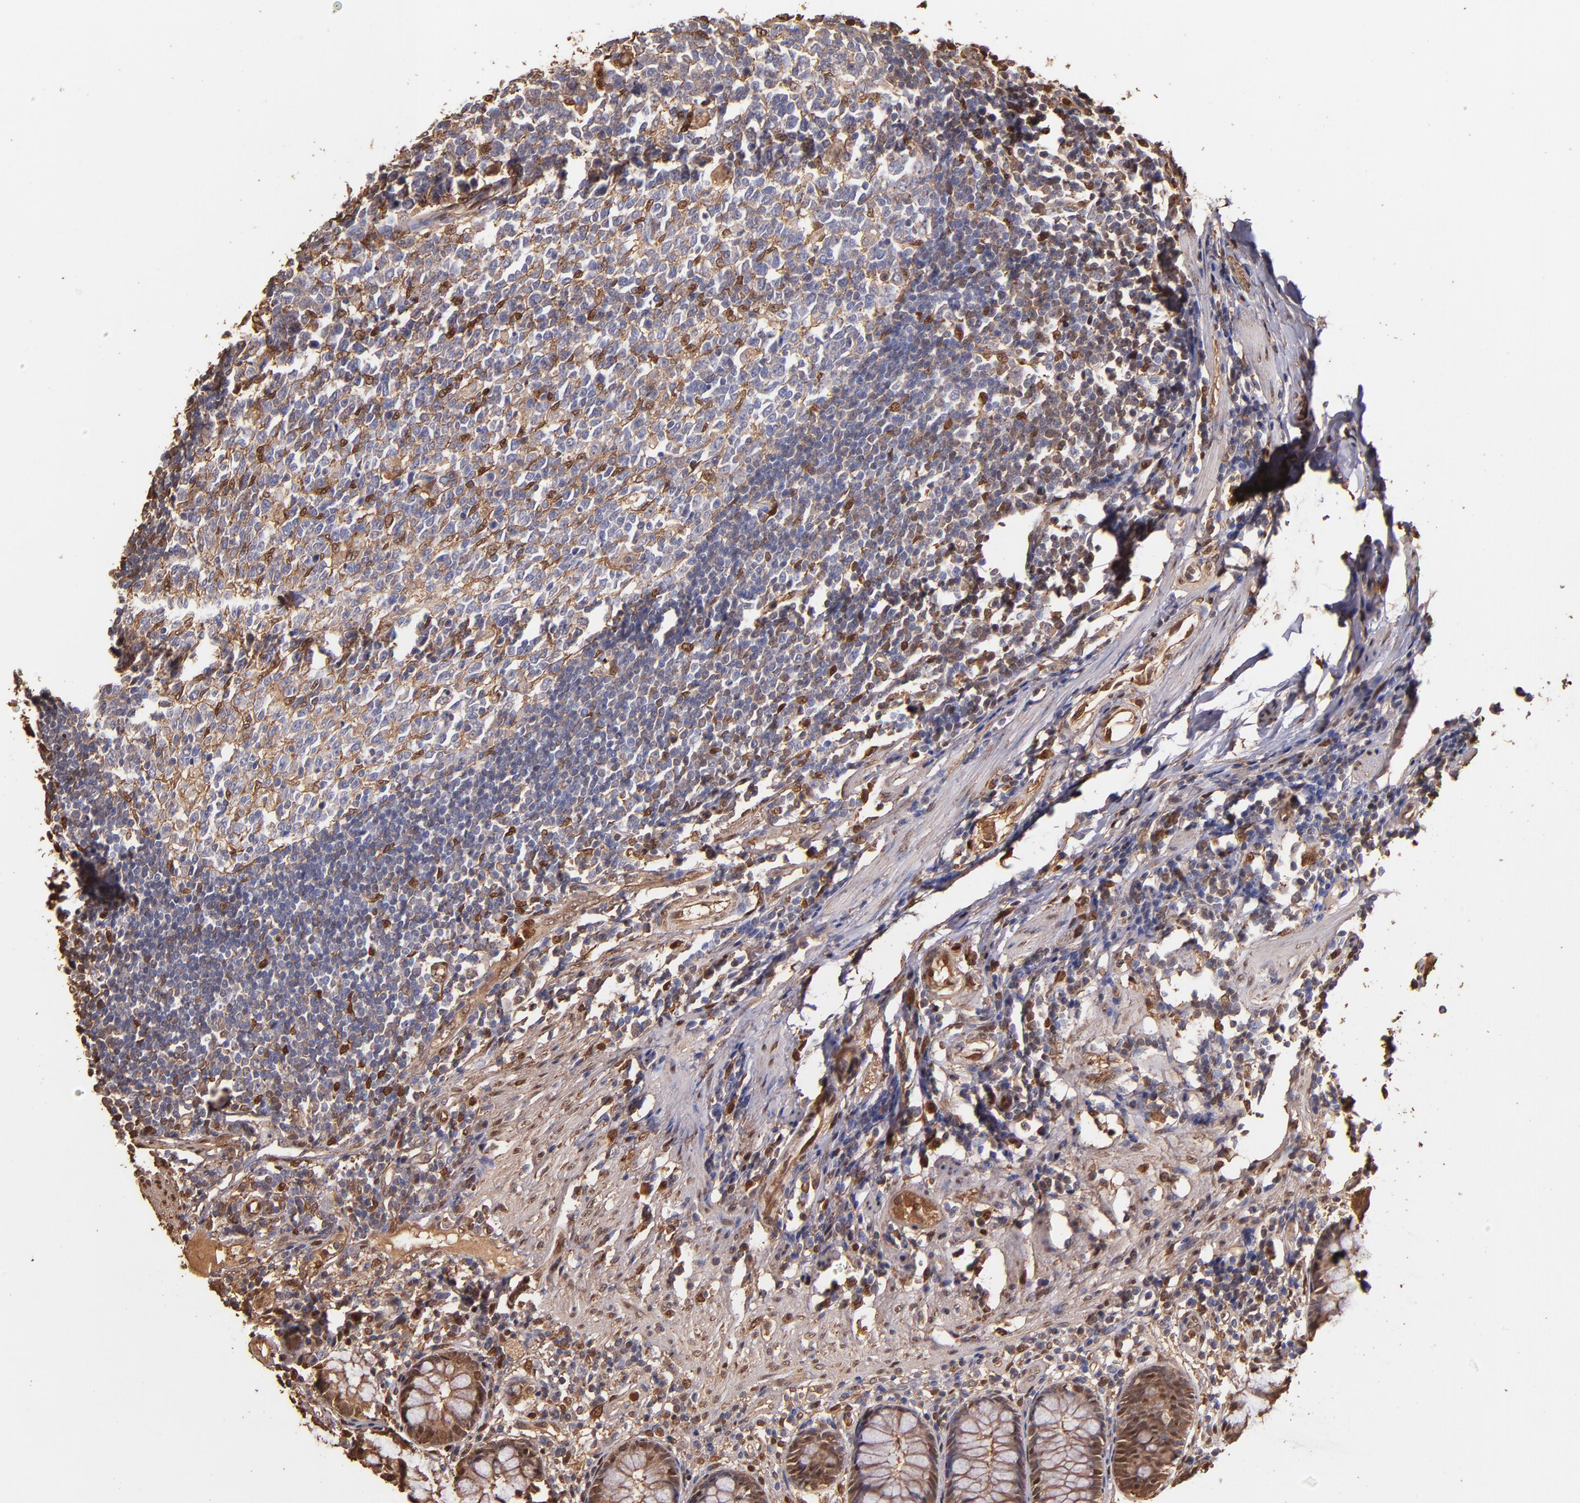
{"staining": {"intensity": "moderate", "quantity": ">75%", "location": "cytoplasmic/membranous,nuclear"}, "tissue": "rectum", "cell_type": "Glandular cells", "image_type": "normal", "snomed": [{"axis": "morphology", "description": "Normal tissue, NOS"}, {"axis": "topography", "description": "Rectum"}], "caption": "Moderate cytoplasmic/membranous,nuclear expression is identified in approximately >75% of glandular cells in unremarkable rectum.", "gene": "S100A6", "patient": {"sex": "female", "age": 66}}